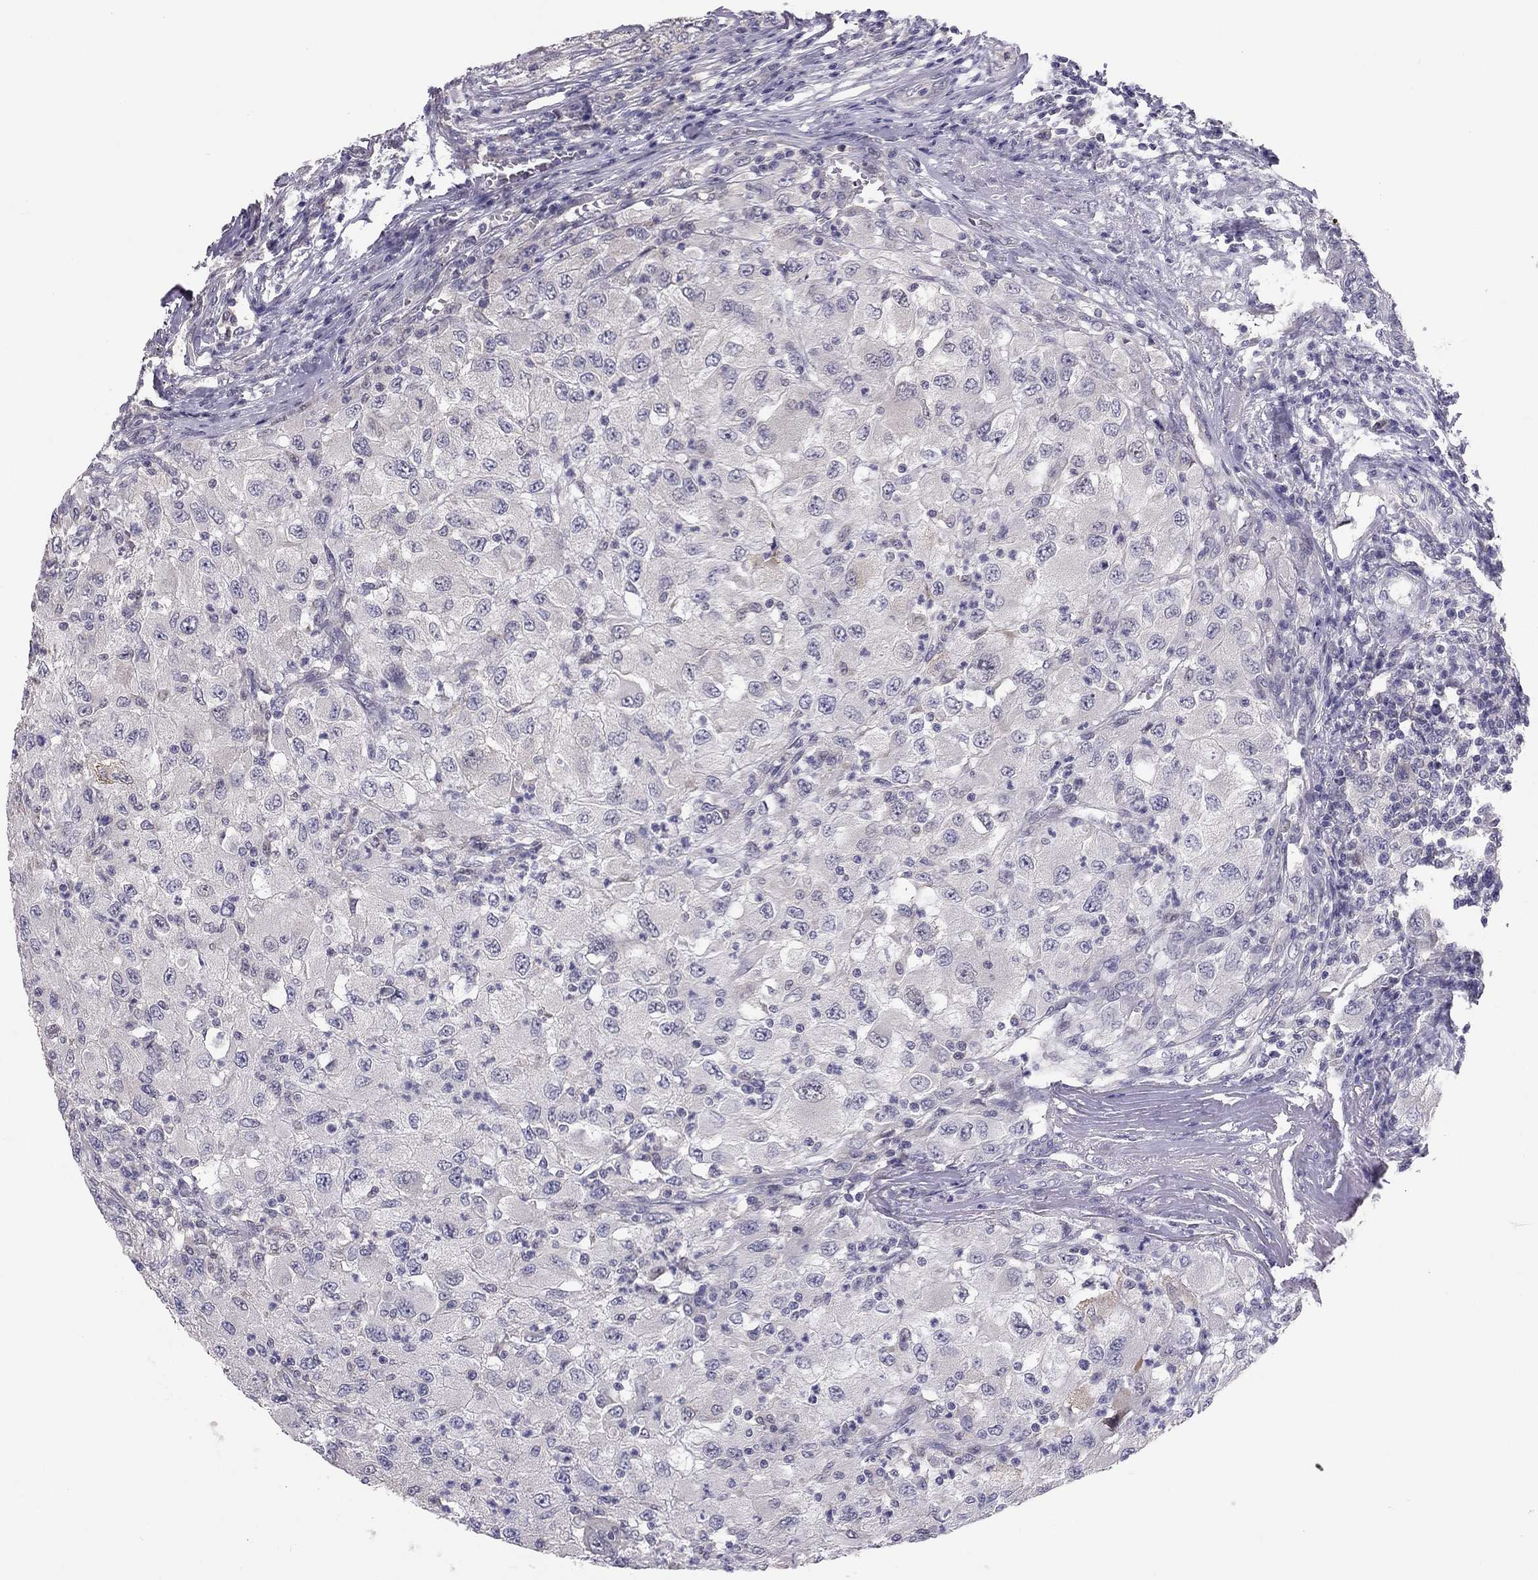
{"staining": {"intensity": "negative", "quantity": "none", "location": "none"}, "tissue": "renal cancer", "cell_type": "Tumor cells", "image_type": "cancer", "snomed": [{"axis": "morphology", "description": "Adenocarcinoma, NOS"}, {"axis": "topography", "description": "Kidney"}], "caption": "Human renal cancer stained for a protein using IHC exhibits no staining in tumor cells.", "gene": "HSF2BP", "patient": {"sex": "female", "age": 67}}